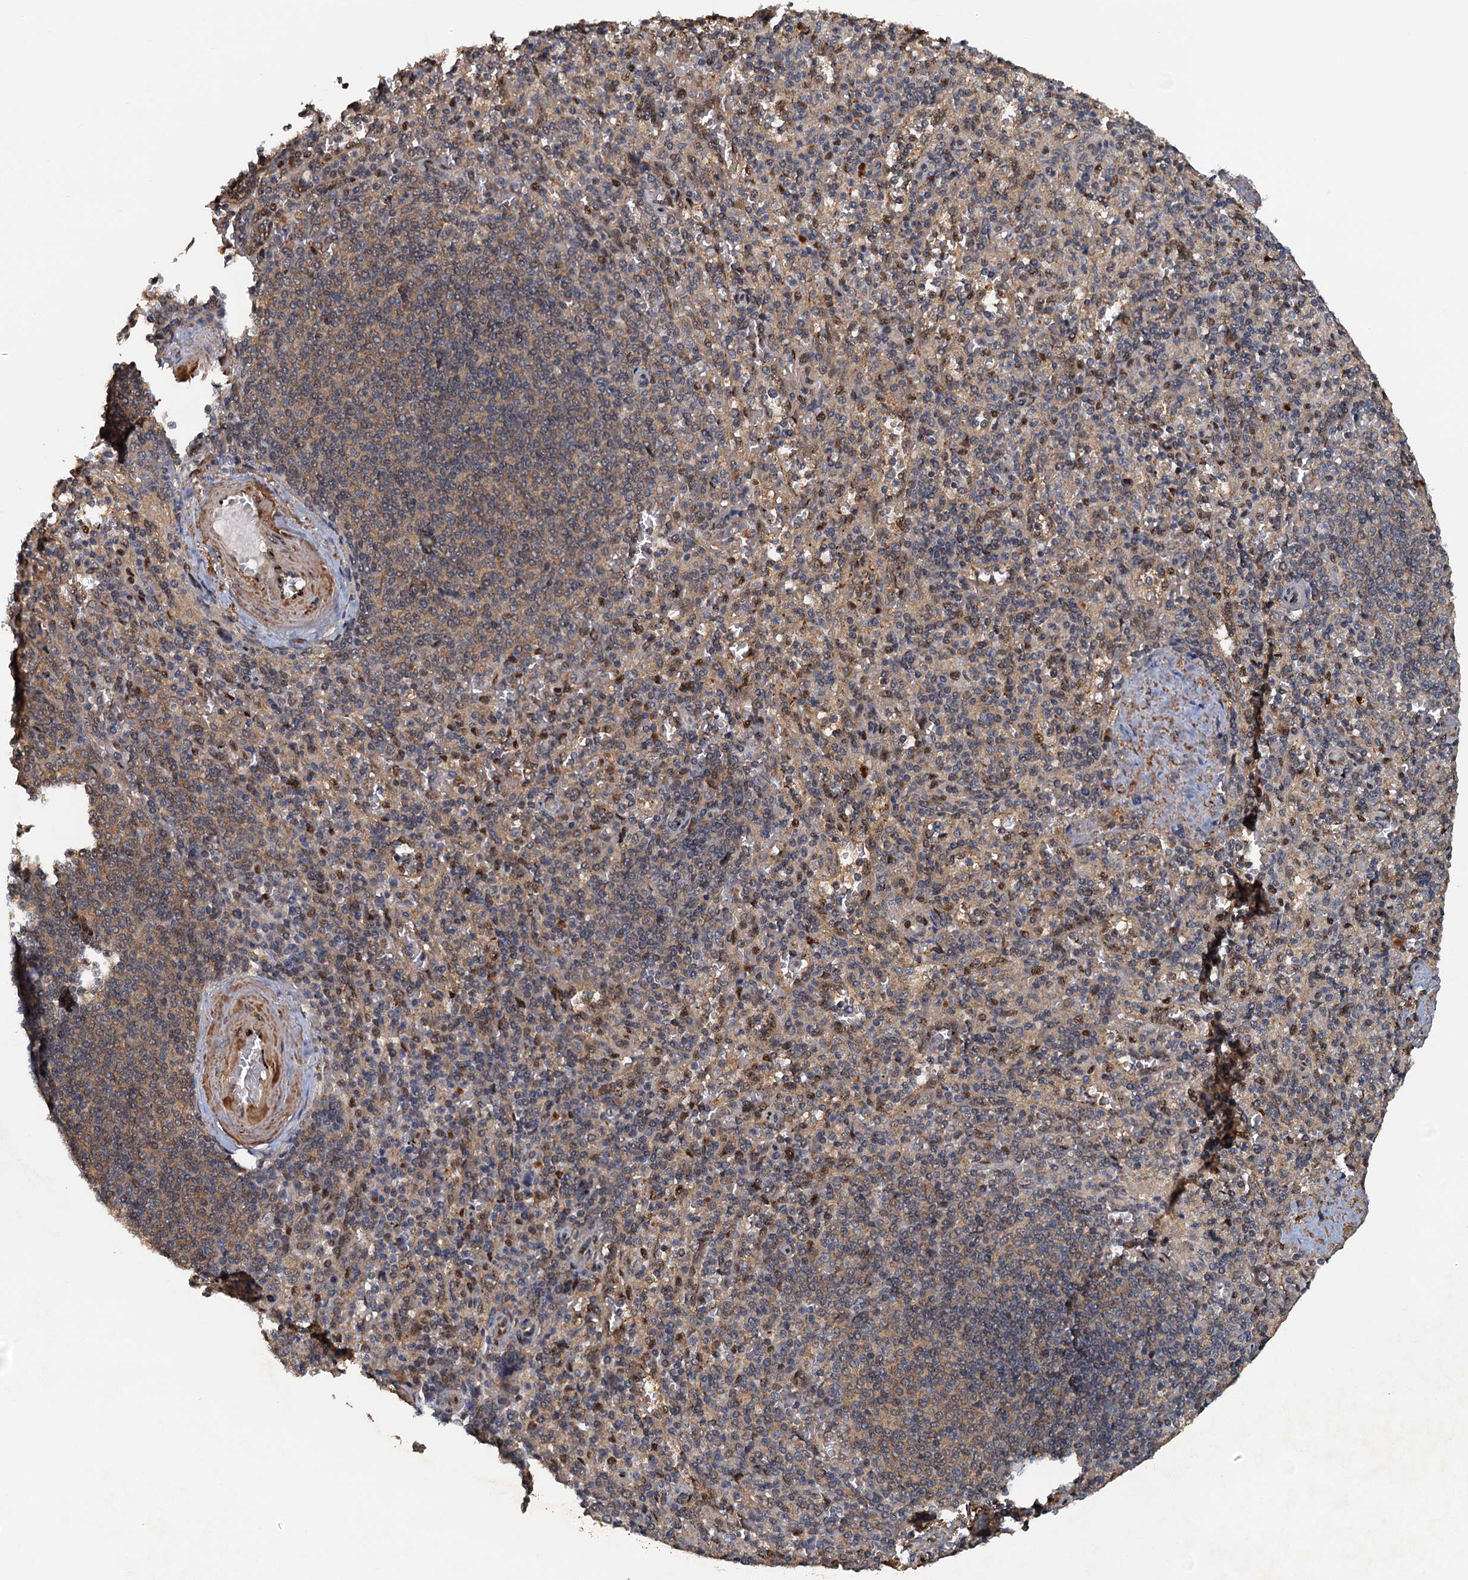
{"staining": {"intensity": "moderate", "quantity": "25%-75%", "location": "nuclear"}, "tissue": "spleen", "cell_type": "Cells in red pulp", "image_type": "normal", "snomed": [{"axis": "morphology", "description": "Normal tissue, NOS"}, {"axis": "topography", "description": "Spleen"}], "caption": "Protein staining of benign spleen demonstrates moderate nuclear staining in about 25%-75% of cells in red pulp. (Brightfield microscopy of DAB IHC at high magnification).", "gene": "UBL7", "patient": {"sex": "male", "age": 82}}